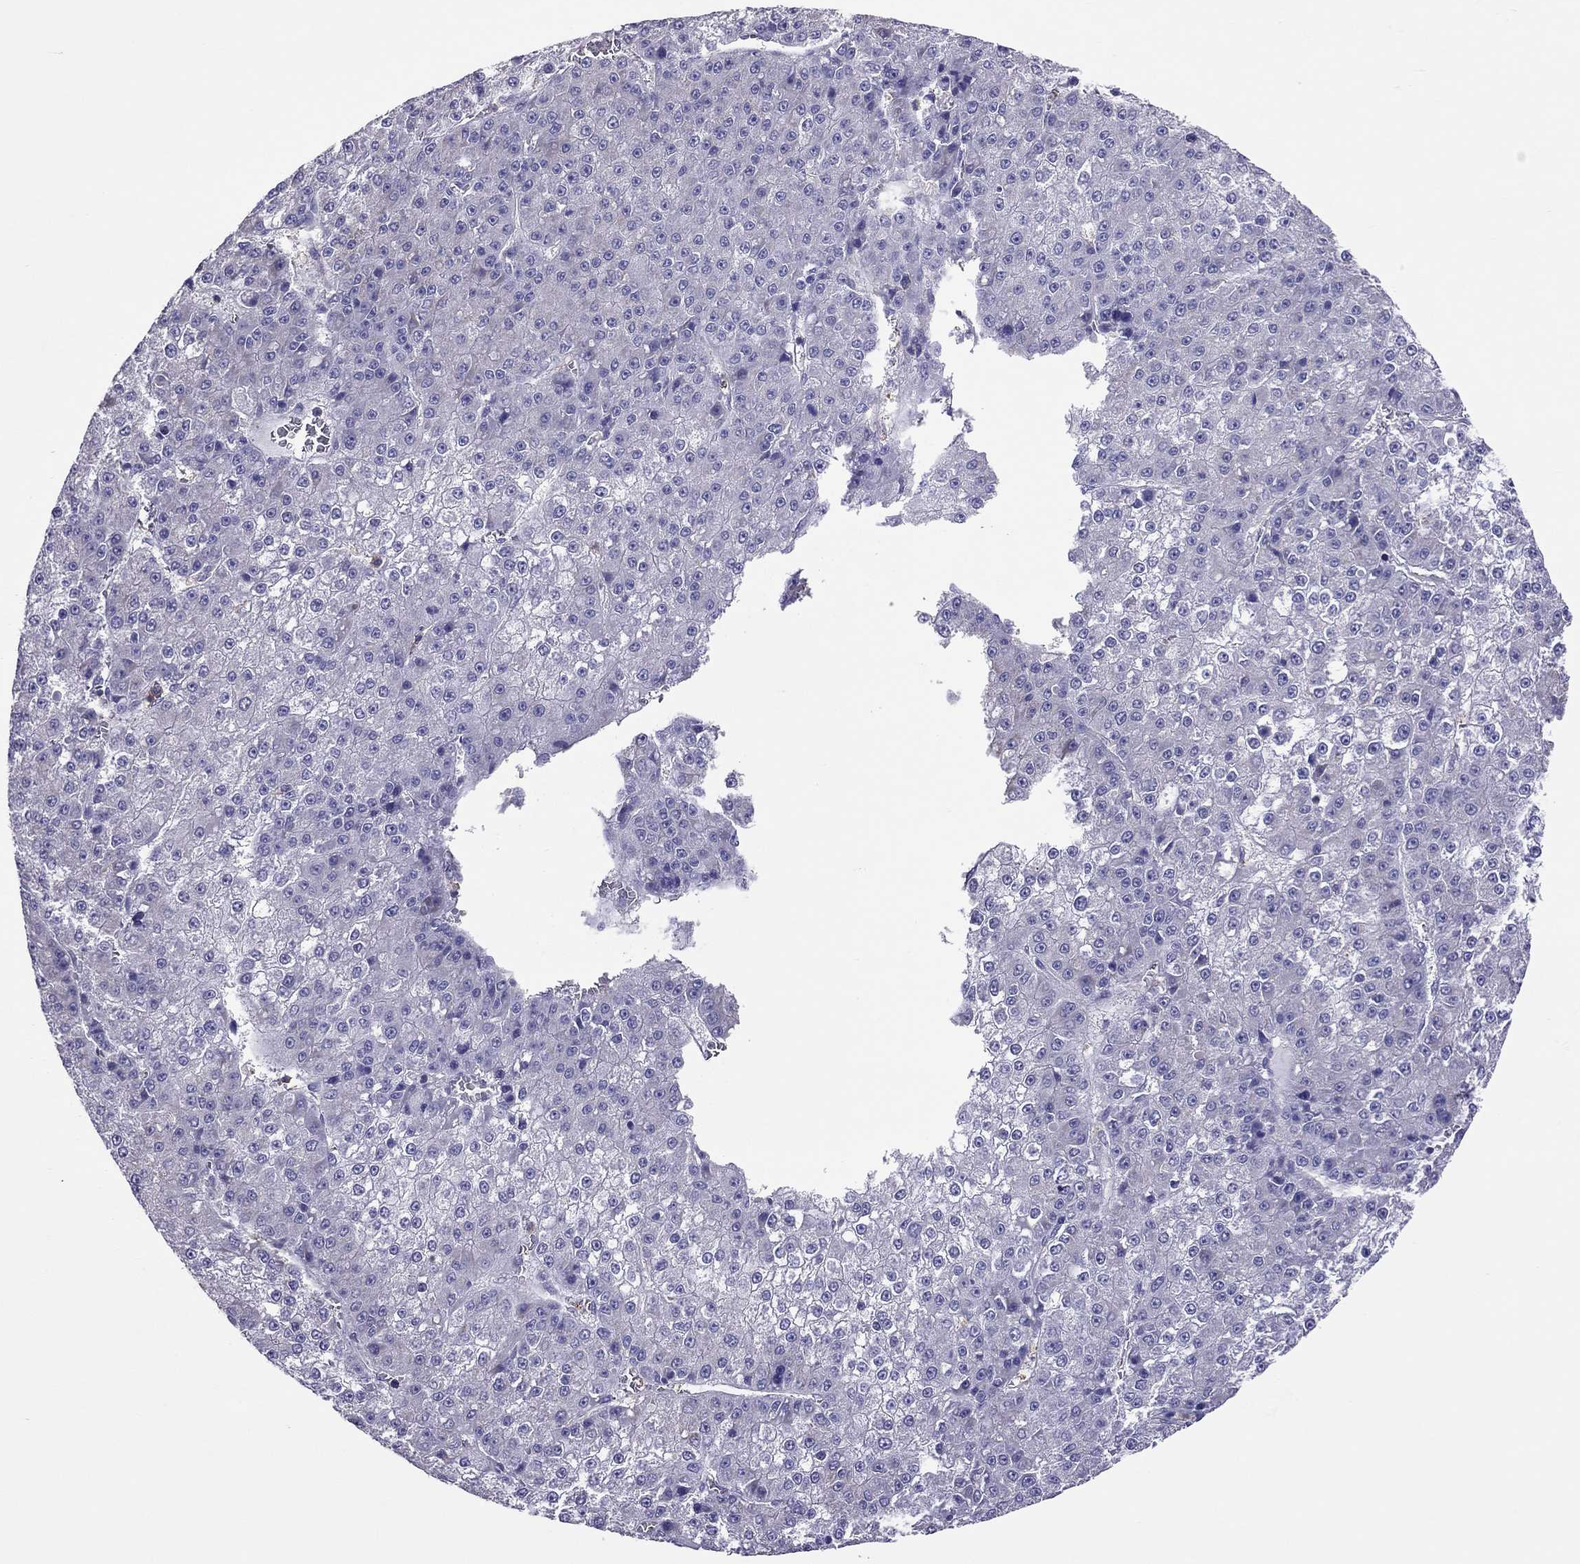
{"staining": {"intensity": "negative", "quantity": "none", "location": "none"}, "tissue": "liver cancer", "cell_type": "Tumor cells", "image_type": "cancer", "snomed": [{"axis": "morphology", "description": "Carcinoma, Hepatocellular, NOS"}, {"axis": "topography", "description": "Liver"}], "caption": "Immunohistochemistry (IHC) photomicrograph of hepatocellular carcinoma (liver) stained for a protein (brown), which displays no positivity in tumor cells.", "gene": "TEX22", "patient": {"sex": "female", "age": 73}}